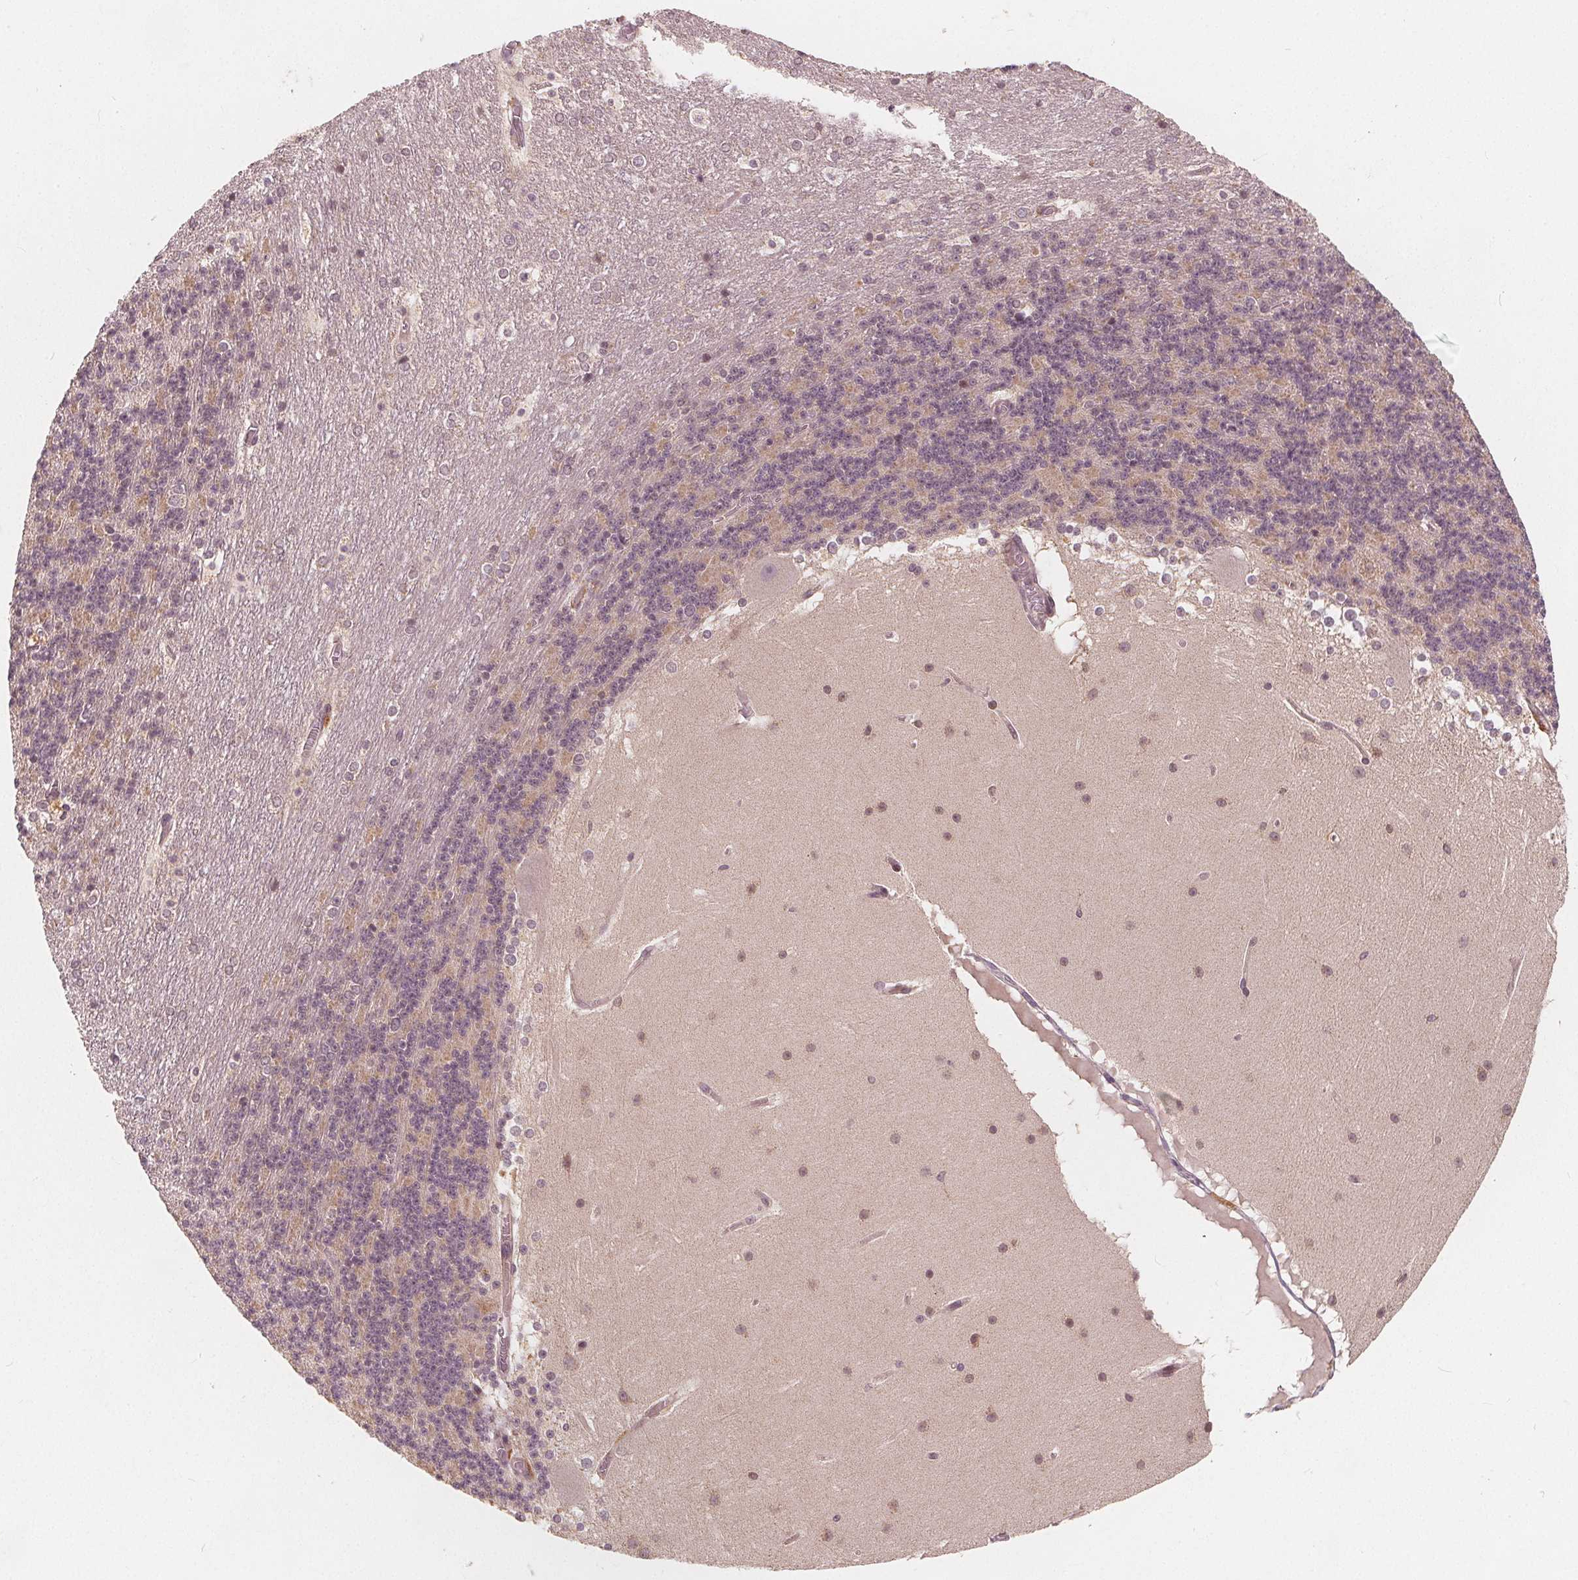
{"staining": {"intensity": "negative", "quantity": "none", "location": "none"}, "tissue": "cerebellum", "cell_type": "Cells in granular layer", "image_type": "normal", "snomed": [{"axis": "morphology", "description": "Normal tissue, NOS"}, {"axis": "topography", "description": "Cerebellum"}], "caption": "The immunohistochemistry (IHC) image has no significant staining in cells in granular layer of cerebellum. (DAB (3,3'-diaminobenzidine) immunohistochemistry (IHC), high magnification).", "gene": "SNX12", "patient": {"sex": "female", "age": 19}}